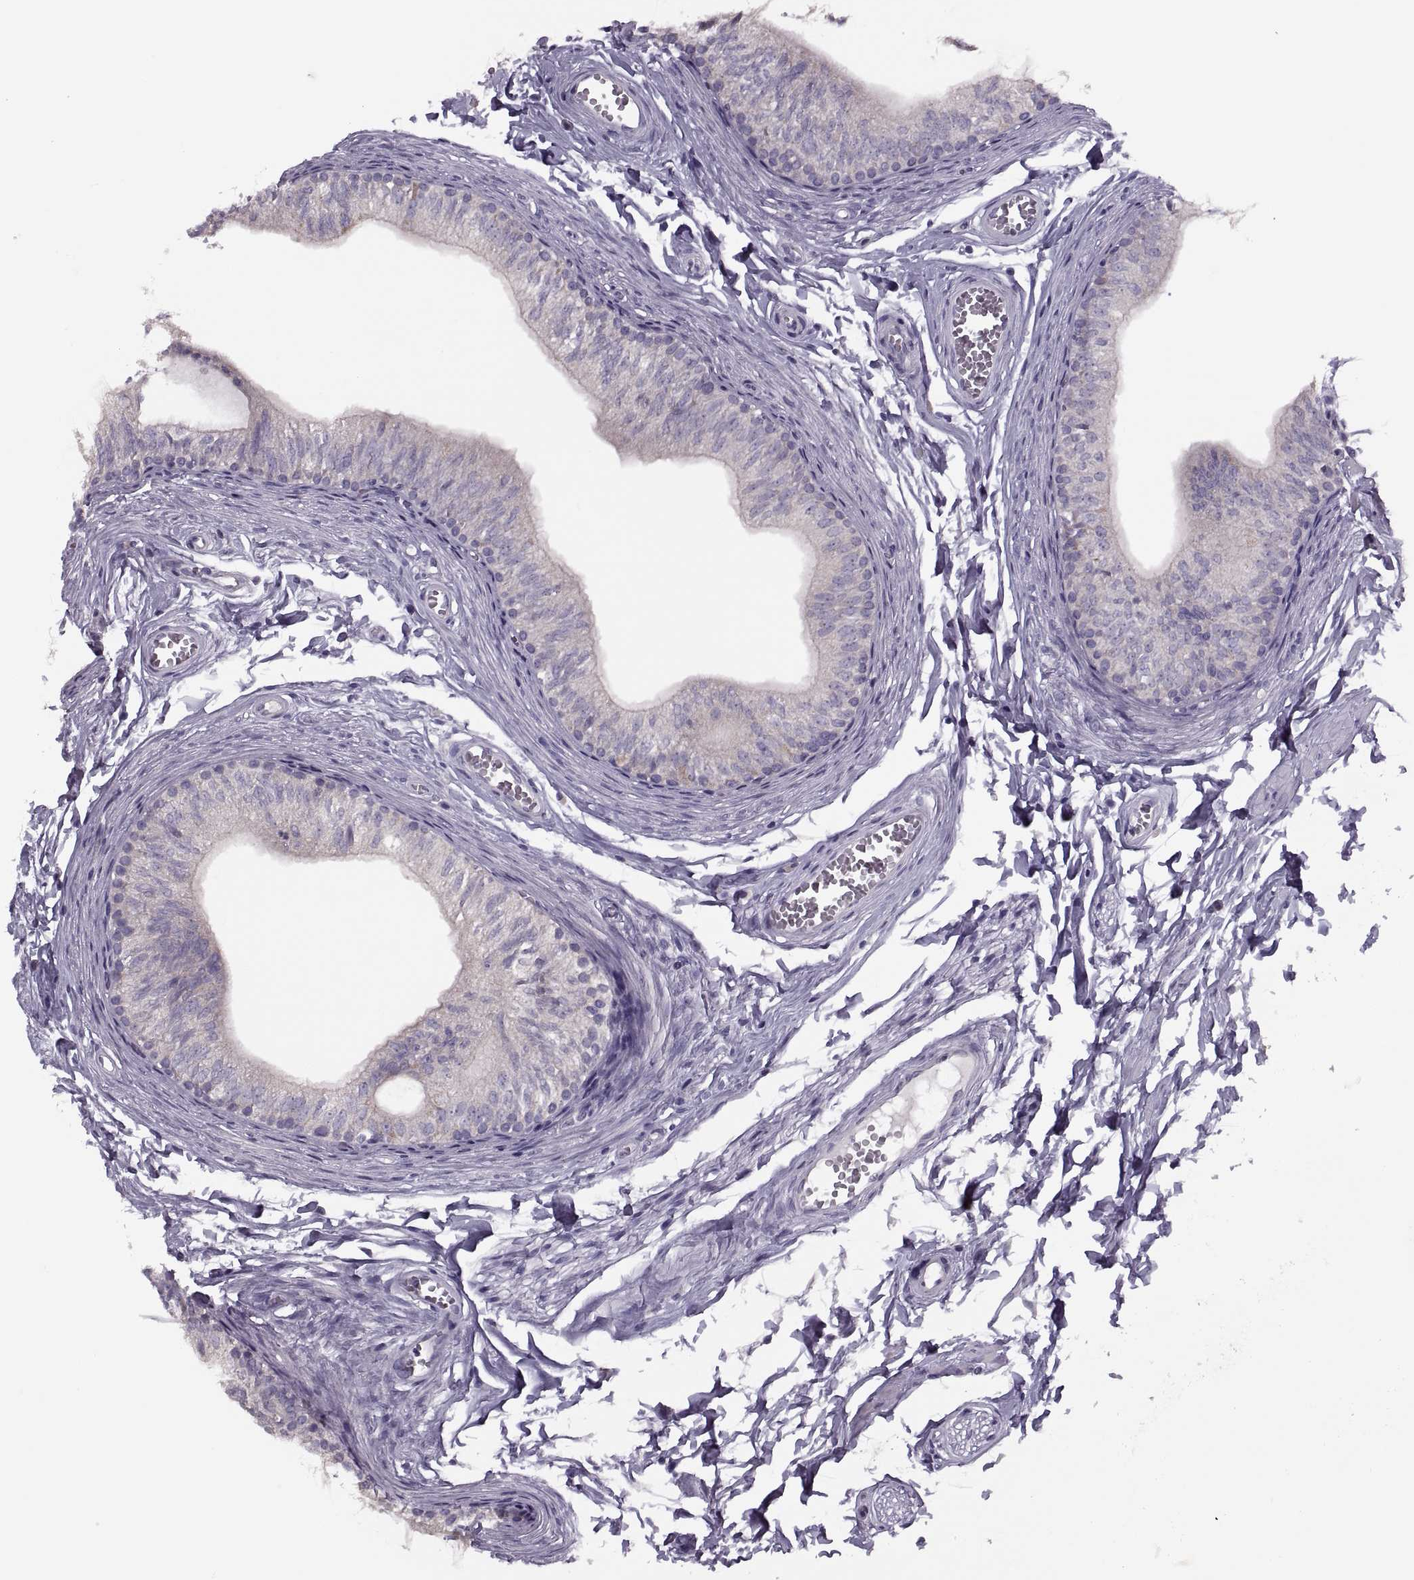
{"staining": {"intensity": "negative", "quantity": "none", "location": "none"}, "tissue": "epididymis", "cell_type": "Glandular cells", "image_type": "normal", "snomed": [{"axis": "morphology", "description": "Normal tissue, NOS"}, {"axis": "topography", "description": "Epididymis"}], "caption": "Photomicrograph shows no significant protein expression in glandular cells of unremarkable epididymis.", "gene": "PRSS54", "patient": {"sex": "male", "age": 22}}